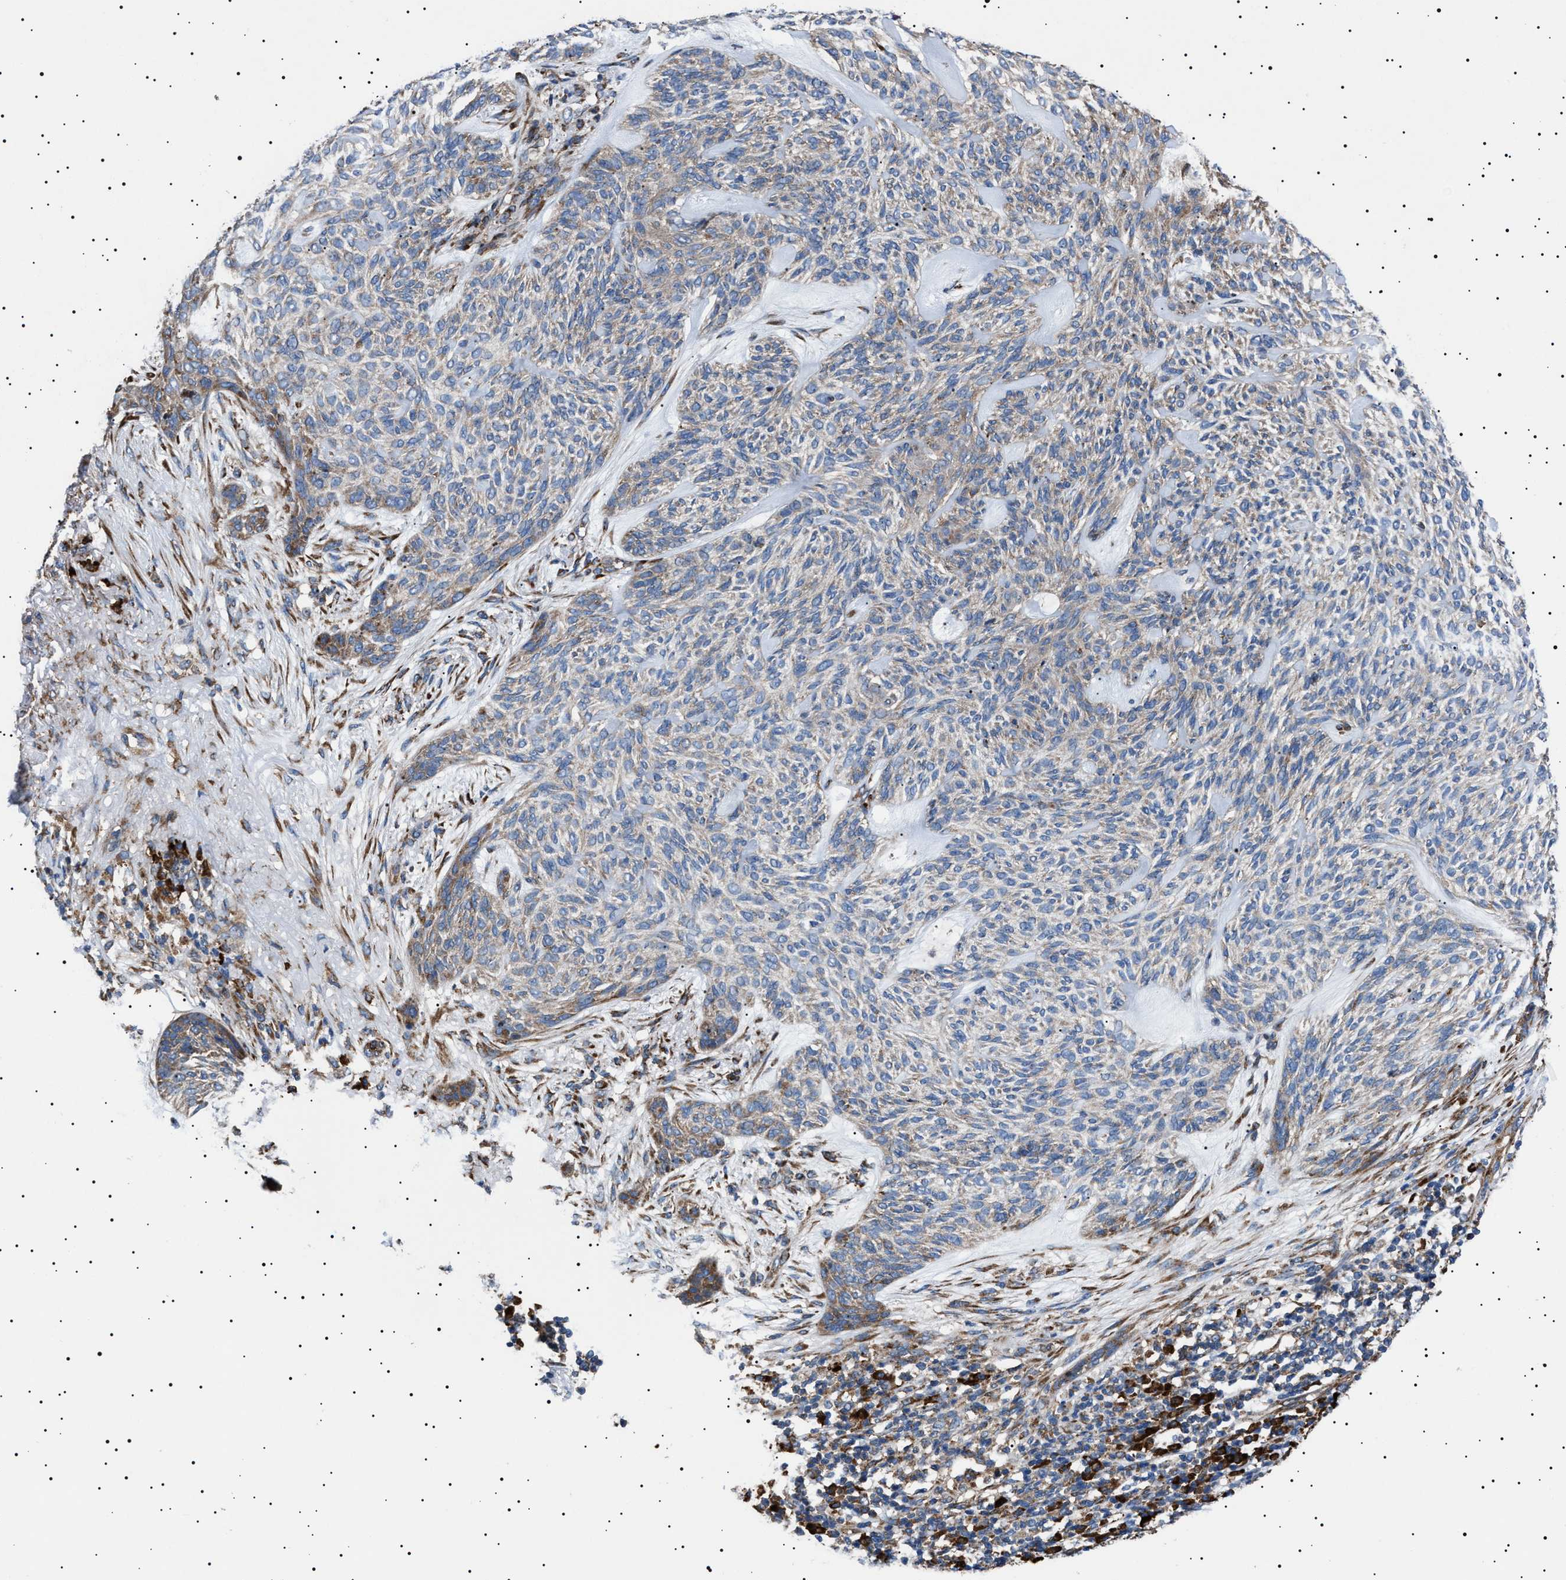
{"staining": {"intensity": "weak", "quantity": ">75%", "location": "cytoplasmic/membranous"}, "tissue": "skin cancer", "cell_type": "Tumor cells", "image_type": "cancer", "snomed": [{"axis": "morphology", "description": "Basal cell carcinoma"}, {"axis": "topography", "description": "Skin"}], "caption": "This histopathology image exhibits skin cancer (basal cell carcinoma) stained with immunohistochemistry (IHC) to label a protein in brown. The cytoplasmic/membranous of tumor cells show weak positivity for the protein. Nuclei are counter-stained blue.", "gene": "TOP1MT", "patient": {"sex": "male", "age": 55}}